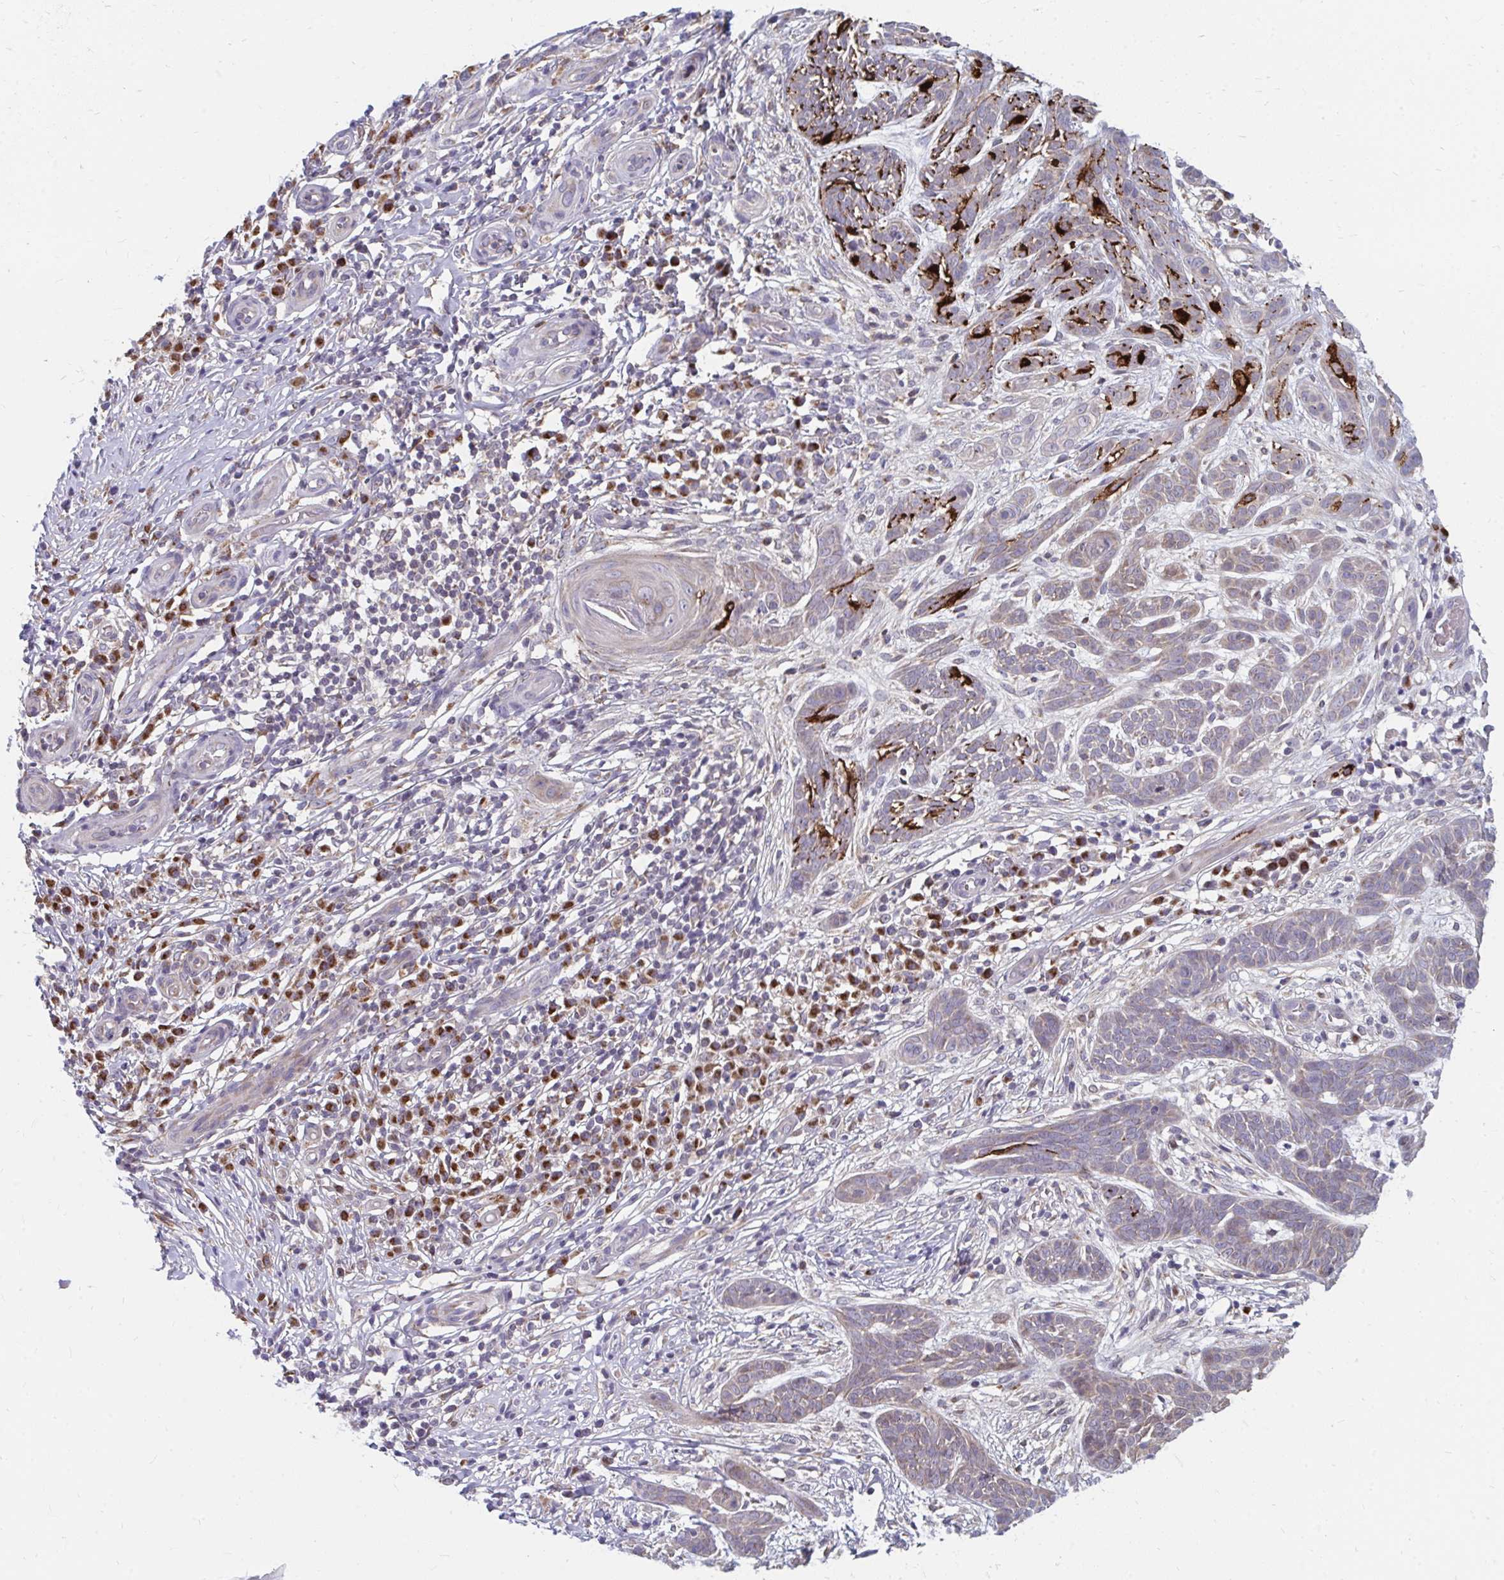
{"staining": {"intensity": "weak", "quantity": "<25%", "location": "cytoplasmic/membranous"}, "tissue": "skin cancer", "cell_type": "Tumor cells", "image_type": "cancer", "snomed": [{"axis": "morphology", "description": "Basal cell carcinoma"}, {"axis": "topography", "description": "Skin"}, {"axis": "topography", "description": "Skin, foot"}], "caption": "Skin cancer stained for a protein using IHC exhibits no staining tumor cells.", "gene": "PABIR3", "patient": {"sex": "female", "age": 86}}